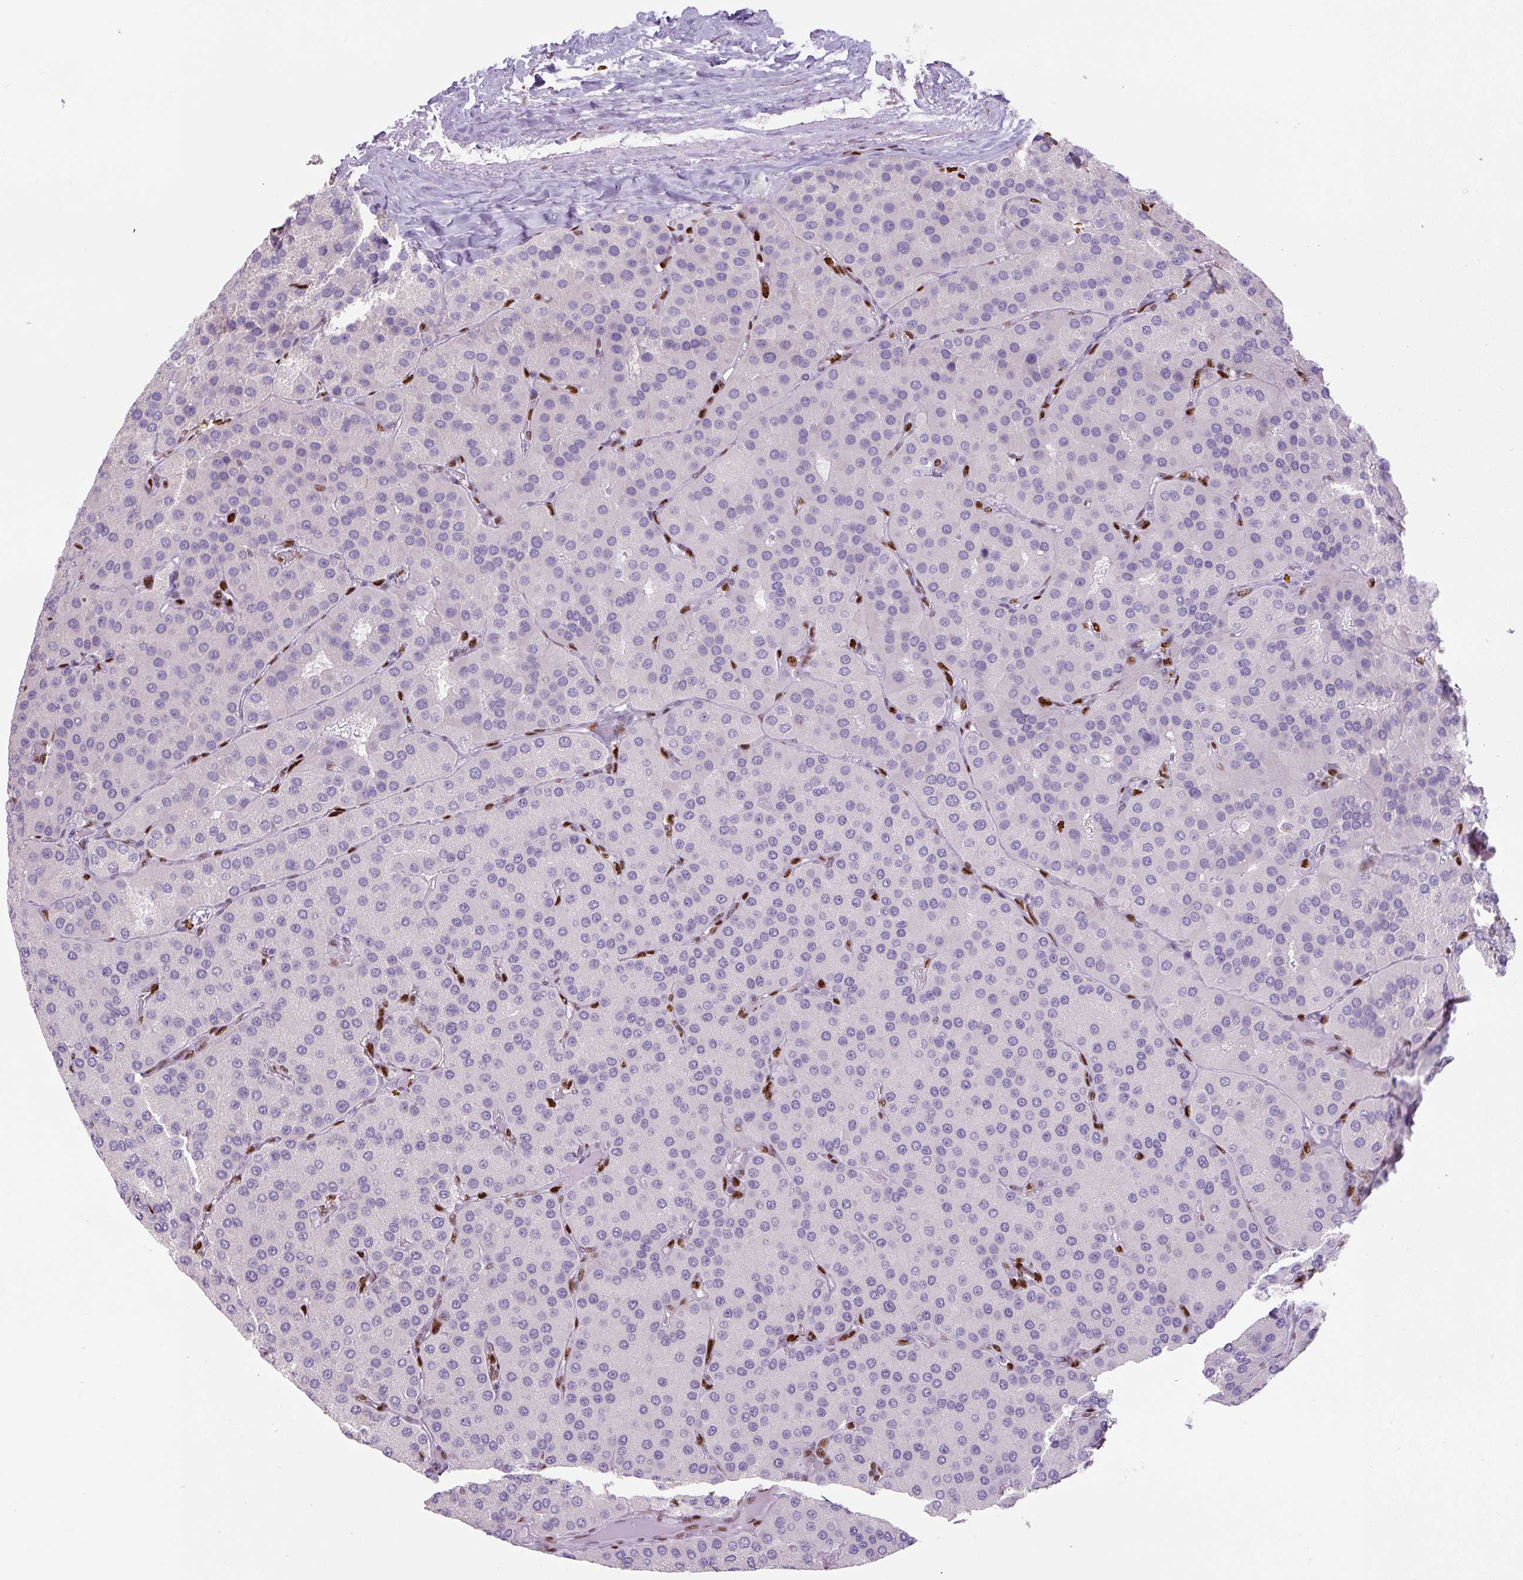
{"staining": {"intensity": "negative", "quantity": "none", "location": "none"}, "tissue": "parathyroid gland", "cell_type": "Glandular cells", "image_type": "normal", "snomed": [{"axis": "morphology", "description": "Normal tissue, NOS"}, {"axis": "morphology", "description": "Adenoma, NOS"}, {"axis": "topography", "description": "Parathyroid gland"}], "caption": "A photomicrograph of parathyroid gland stained for a protein exhibits no brown staining in glandular cells. (DAB (3,3'-diaminobenzidine) immunohistochemistry visualized using brightfield microscopy, high magnification).", "gene": "ZEB1", "patient": {"sex": "female", "age": 86}}